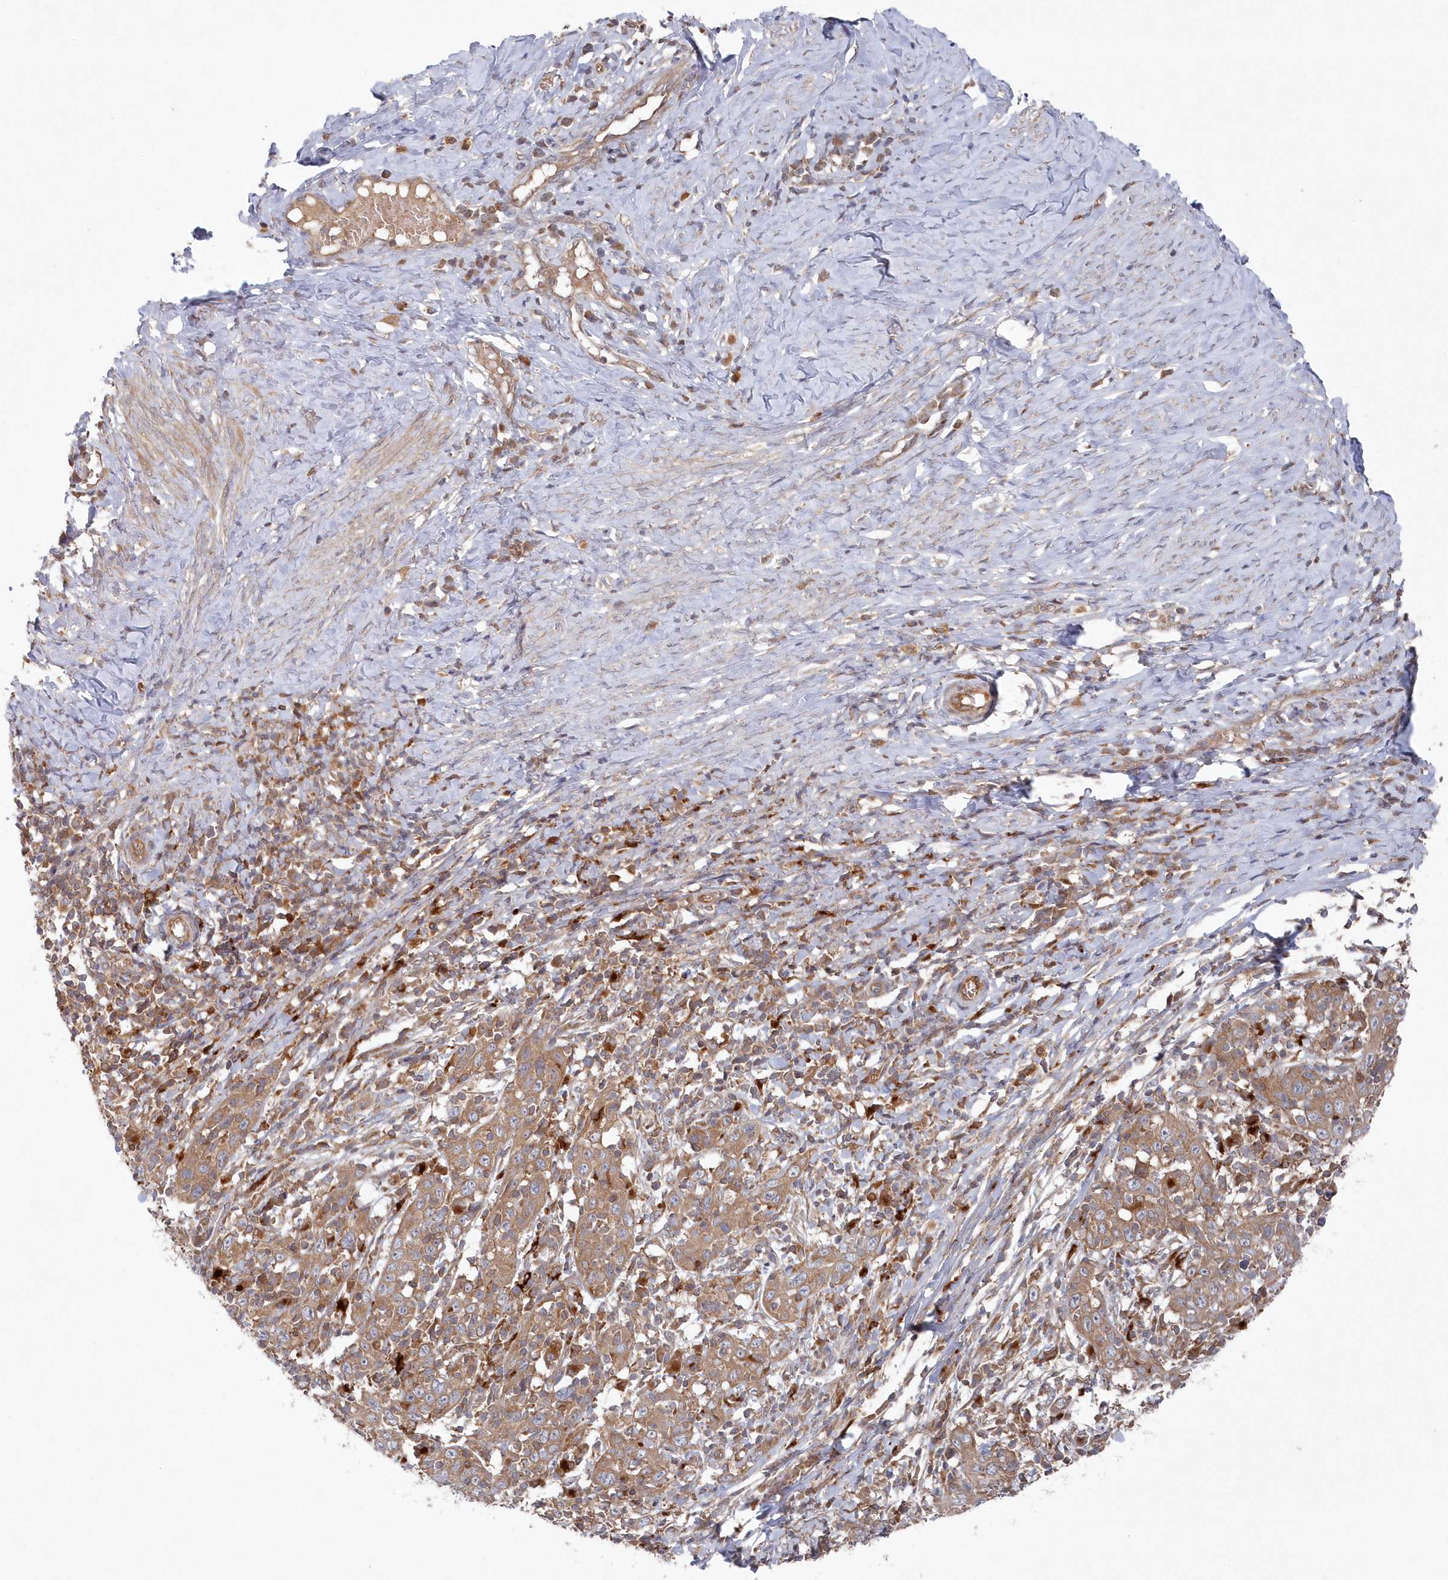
{"staining": {"intensity": "moderate", "quantity": ">75%", "location": "cytoplasmic/membranous"}, "tissue": "cervical cancer", "cell_type": "Tumor cells", "image_type": "cancer", "snomed": [{"axis": "morphology", "description": "Squamous cell carcinoma, NOS"}, {"axis": "topography", "description": "Cervix"}], "caption": "The image reveals immunohistochemical staining of cervical squamous cell carcinoma. There is moderate cytoplasmic/membranous staining is present in about >75% of tumor cells. (Brightfield microscopy of DAB IHC at high magnification).", "gene": "ASNSD1", "patient": {"sex": "female", "age": 46}}